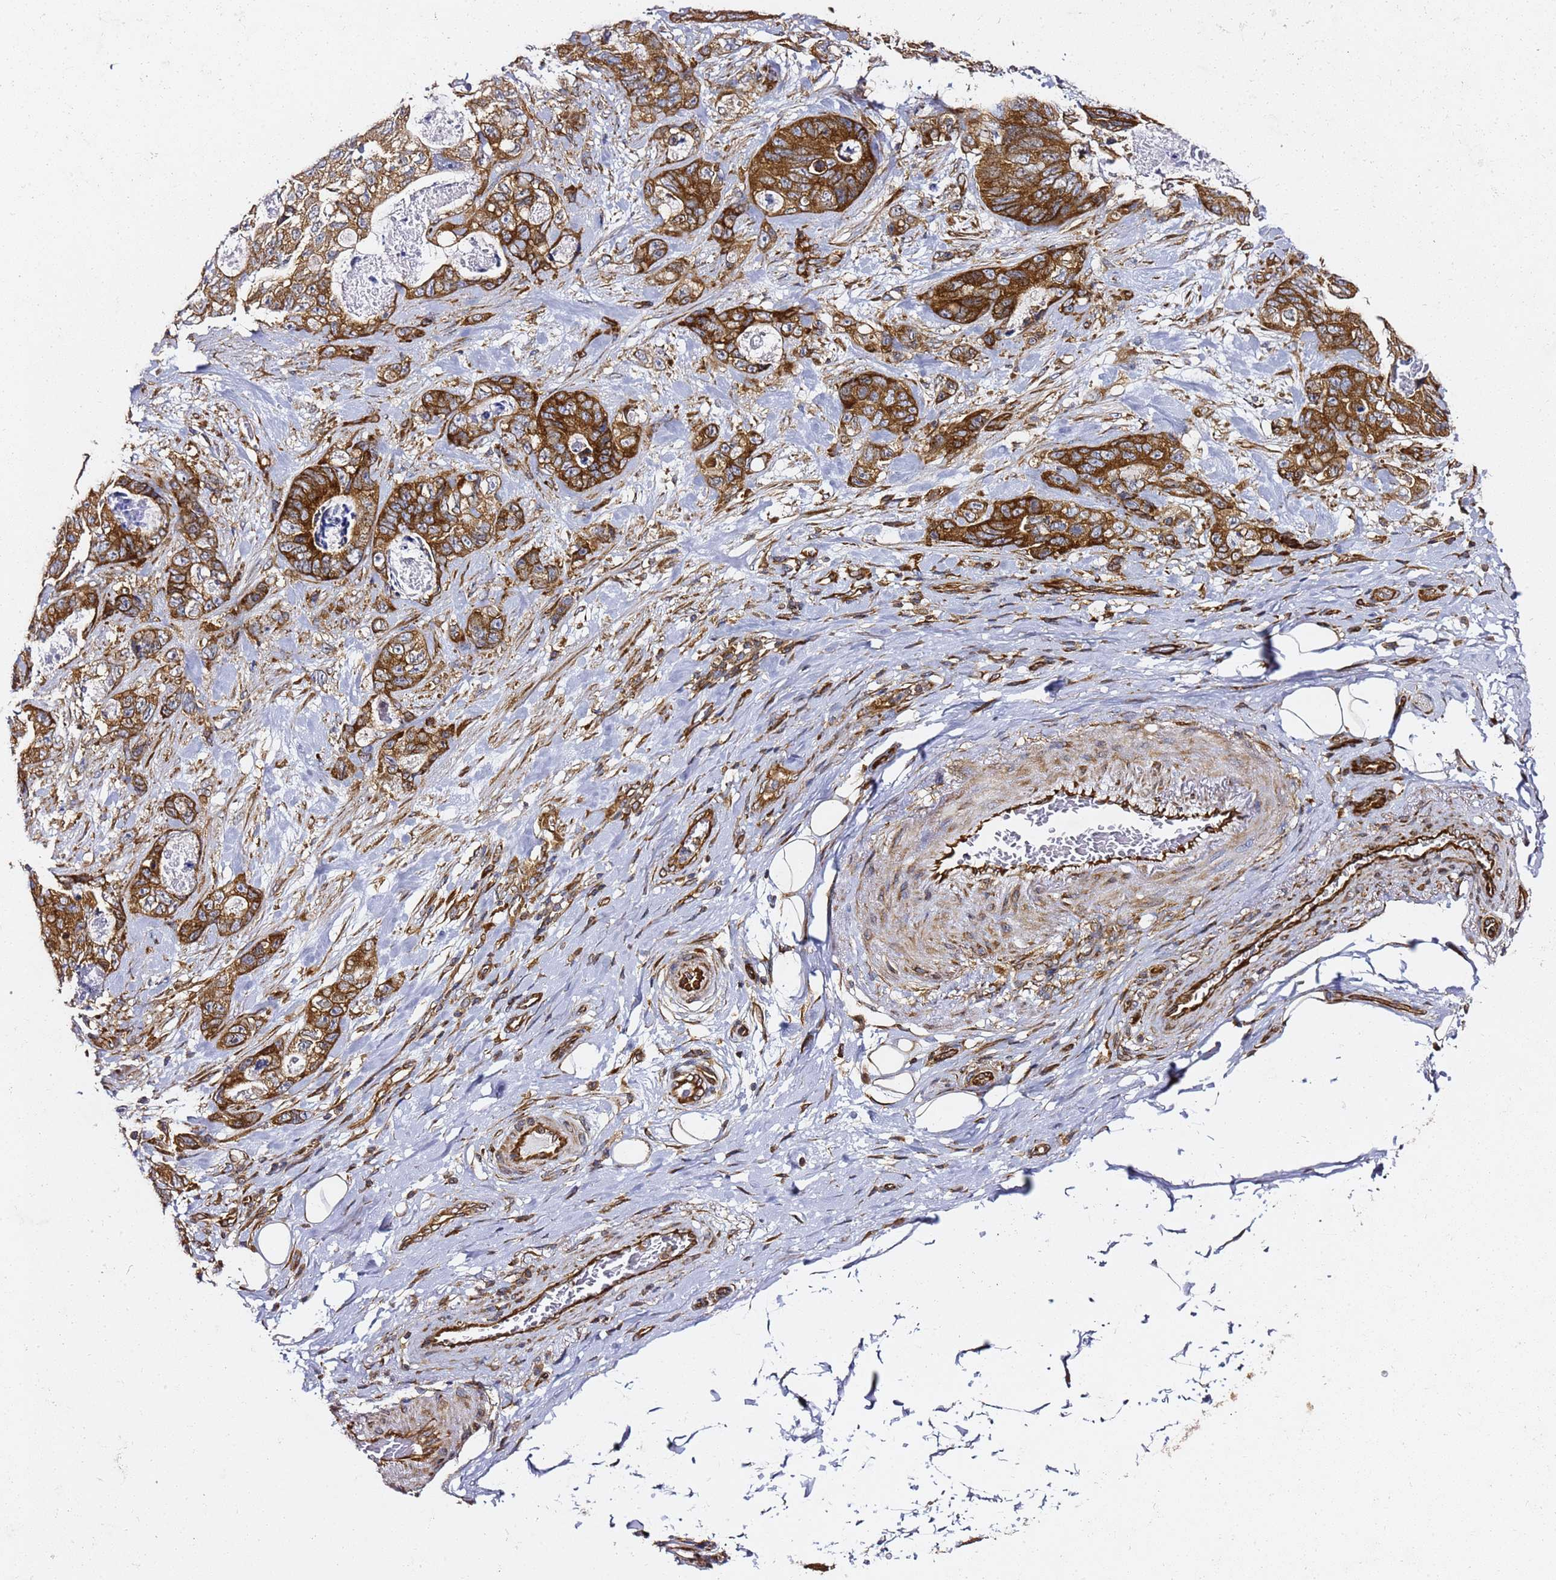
{"staining": {"intensity": "strong", "quantity": ">75%", "location": "cytoplasmic/membranous"}, "tissue": "stomach cancer", "cell_type": "Tumor cells", "image_type": "cancer", "snomed": [{"axis": "morphology", "description": "Normal tissue, NOS"}, {"axis": "morphology", "description": "Adenocarcinoma, NOS"}, {"axis": "topography", "description": "Stomach"}], "caption": "There is high levels of strong cytoplasmic/membranous expression in tumor cells of adenocarcinoma (stomach), as demonstrated by immunohistochemical staining (brown color).", "gene": "TPST1", "patient": {"sex": "female", "age": 89}}